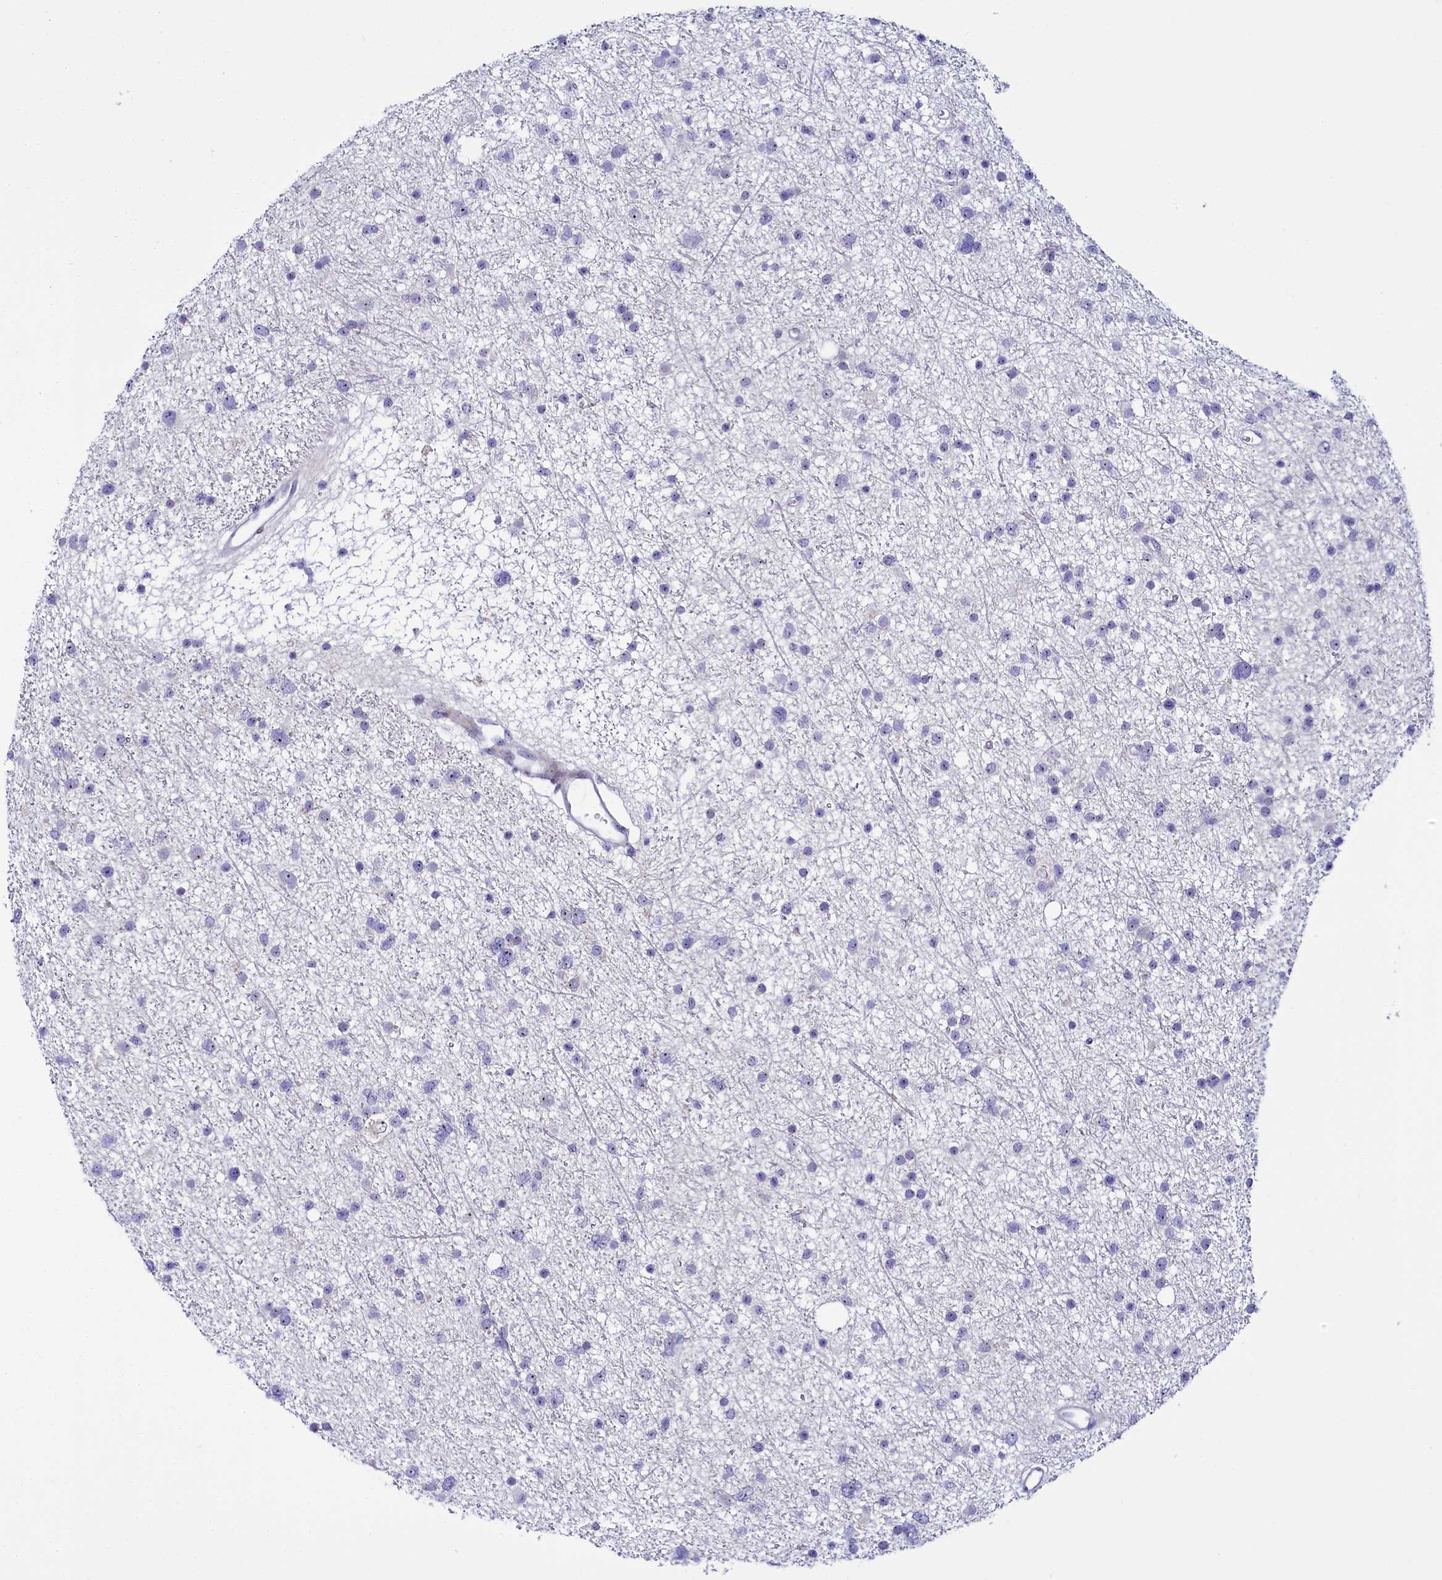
{"staining": {"intensity": "negative", "quantity": "none", "location": "none"}, "tissue": "glioma", "cell_type": "Tumor cells", "image_type": "cancer", "snomed": [{"axis": "morphology", "description": "Glioma, malignant, Low grade"}, {"axis": "topography", "description": "Cerebral cortex"}], "caption": "IHC photomicrograph of neoplastic tissue: human low-grade glioma (malignant) stained with DAB (3,3'-diaminobenzidine) exhibits no significant protein expression in tumor cells.", "gene": "TCOF1", "patient": {"sex": "female", "age": 39}}